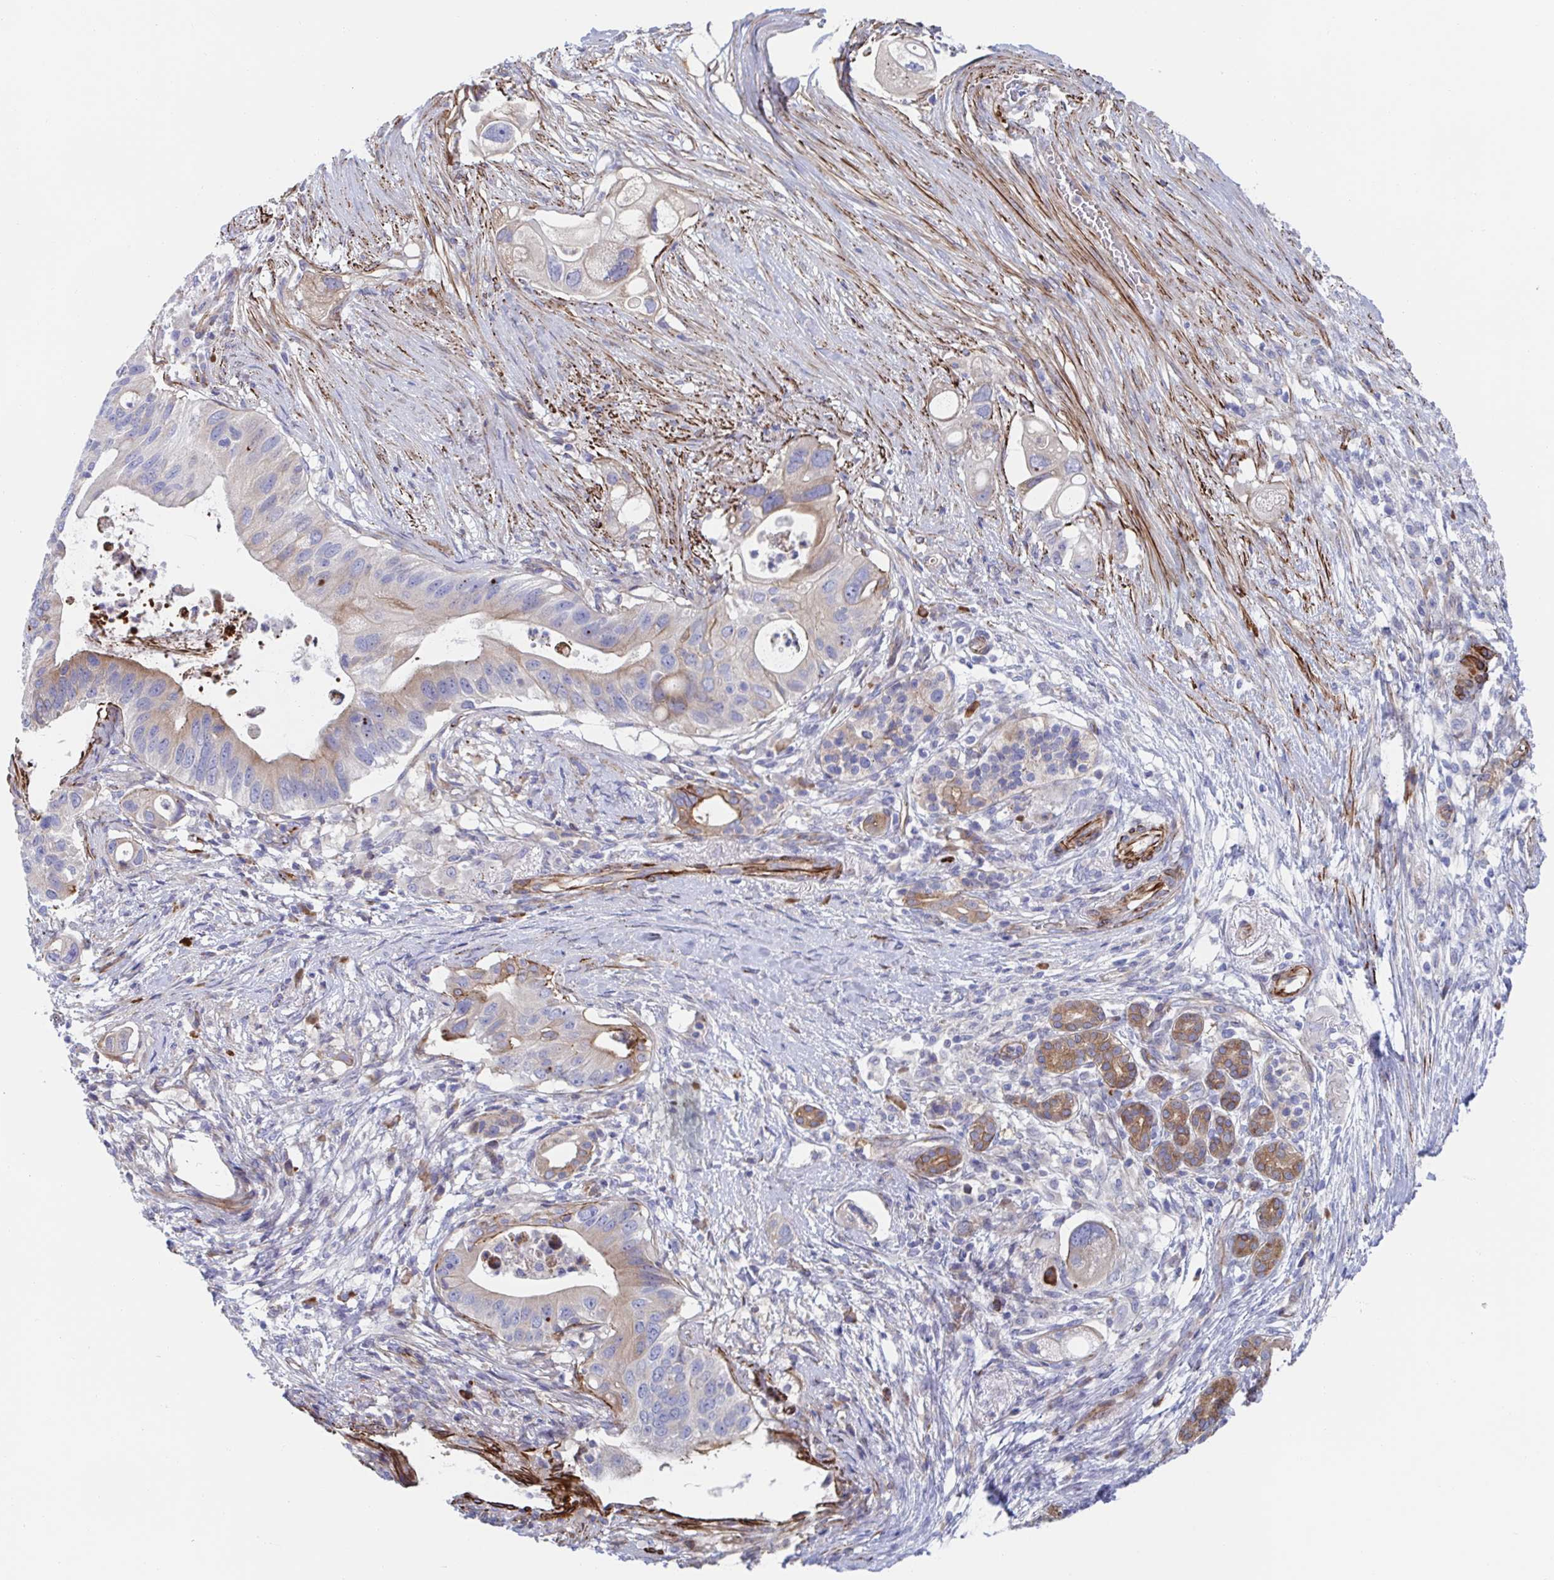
{"staining": {"intensity": "weak", "quantity": "25%-75%", "location": "cytoplasmic/membranous"}, "tissue": "pancreatic cancer", "cell_type": "Tumor cells", "image_type": "cancer", "snomed": [{"axis": "morphology", "description": "Adenocarcinoma, NOS"}, {"axis": "topography", "description": "Pancreas"}], "caption": "Weak cytoplasmic/membranous protein positivity is present in about 25%-75% of tumor cells in adenocarcinoma (pancreatic).", "gene": "KLC3", "patient": {"sex": "female", "age": 72}}